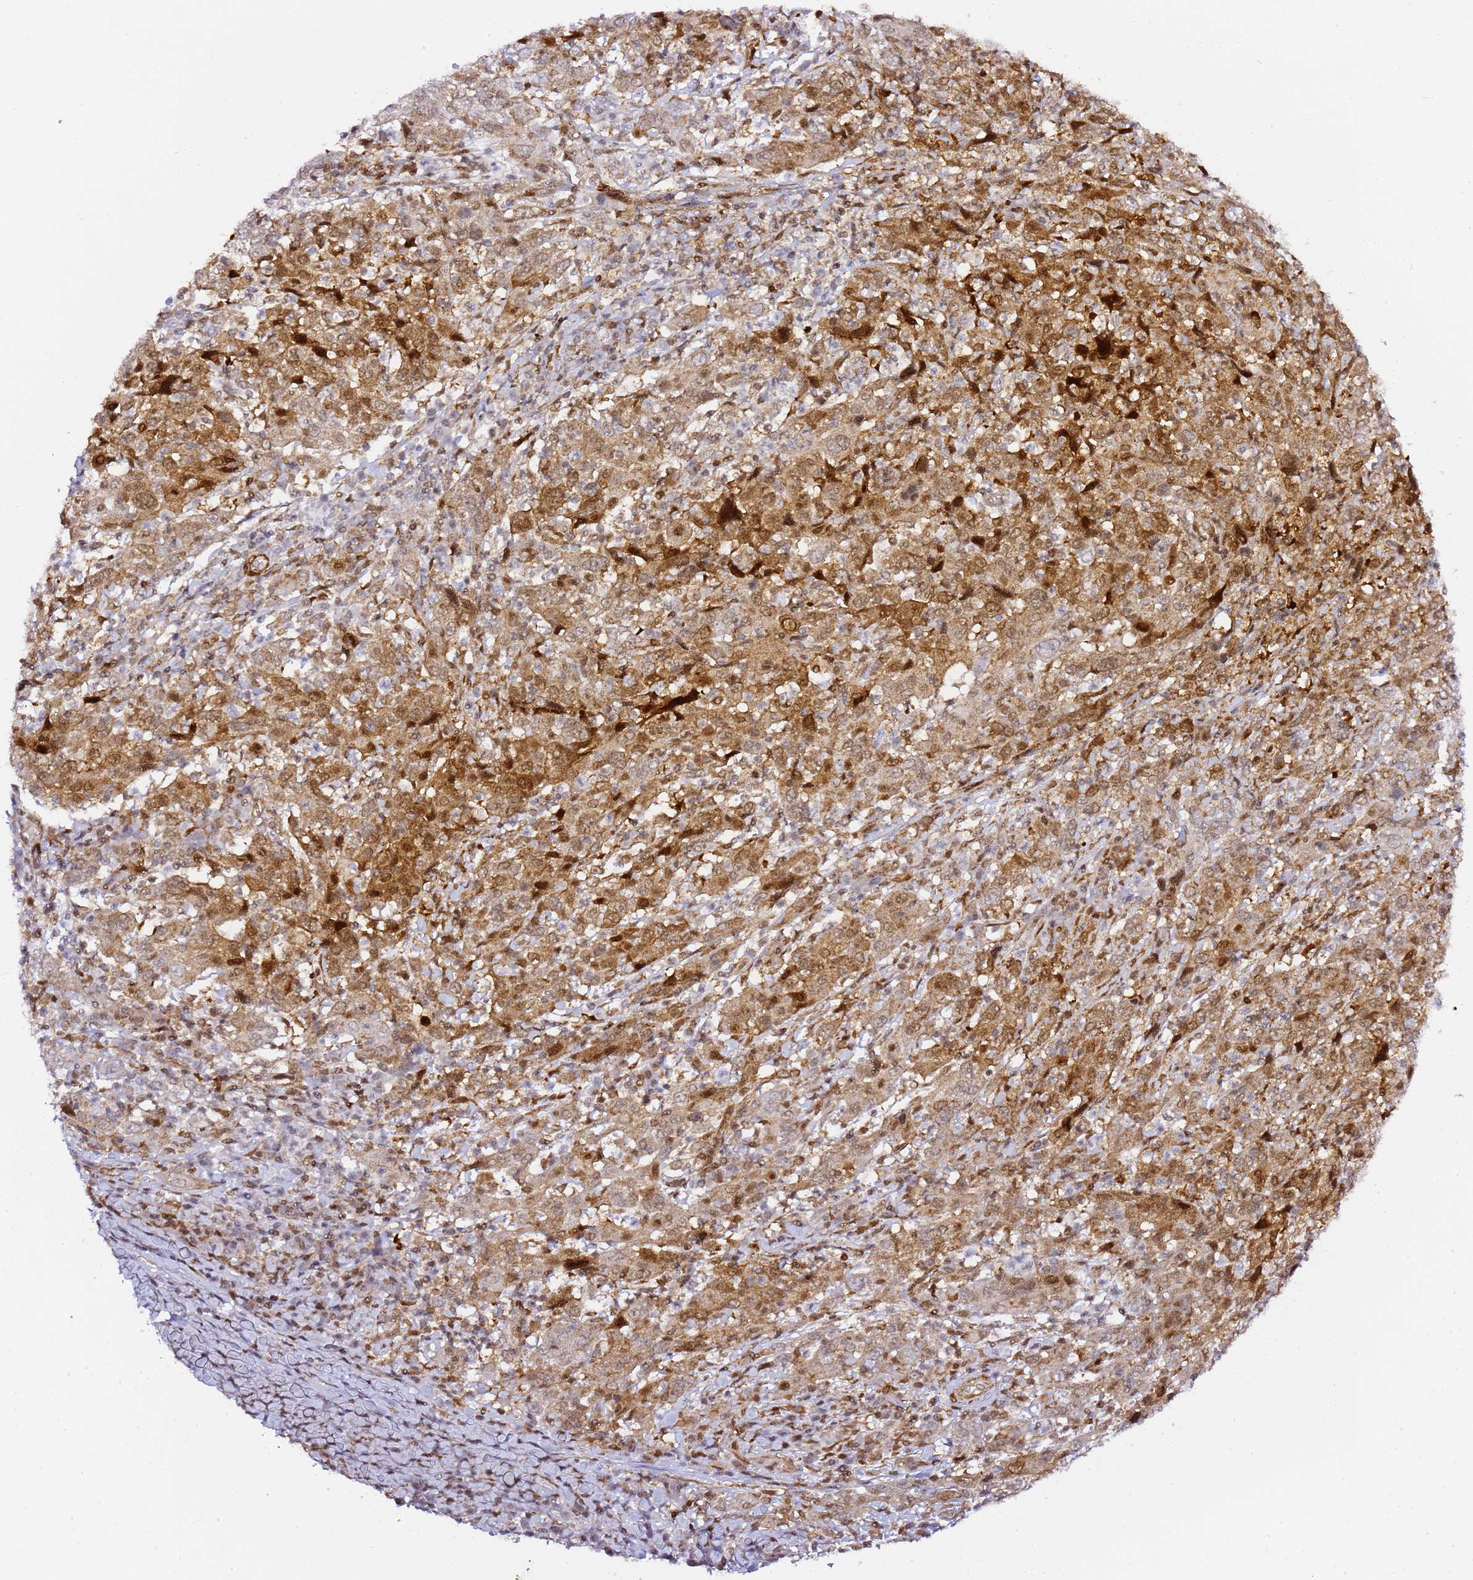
{"staining": {"intensity": "strong", "quantity": ">75%", "location": "cytoplasmic/membranous,nuclear"}, "tissue": "cervical cancer", "cell_type": "Tumor cells", "image_type": "cancer", "snomed": [{"axis": "morphology", "description": "Squamous cell carcinoma, NOS"}, {"axis": "topography", "description": "Cervix"}], "caption": "An image of human cervical cancer stained for a protein displays strong cytoplasmic/membranous and nuclear brown staining in tumor cells.", "gene": "GBP2", "patient": {"sex": "female", "age": 46}}